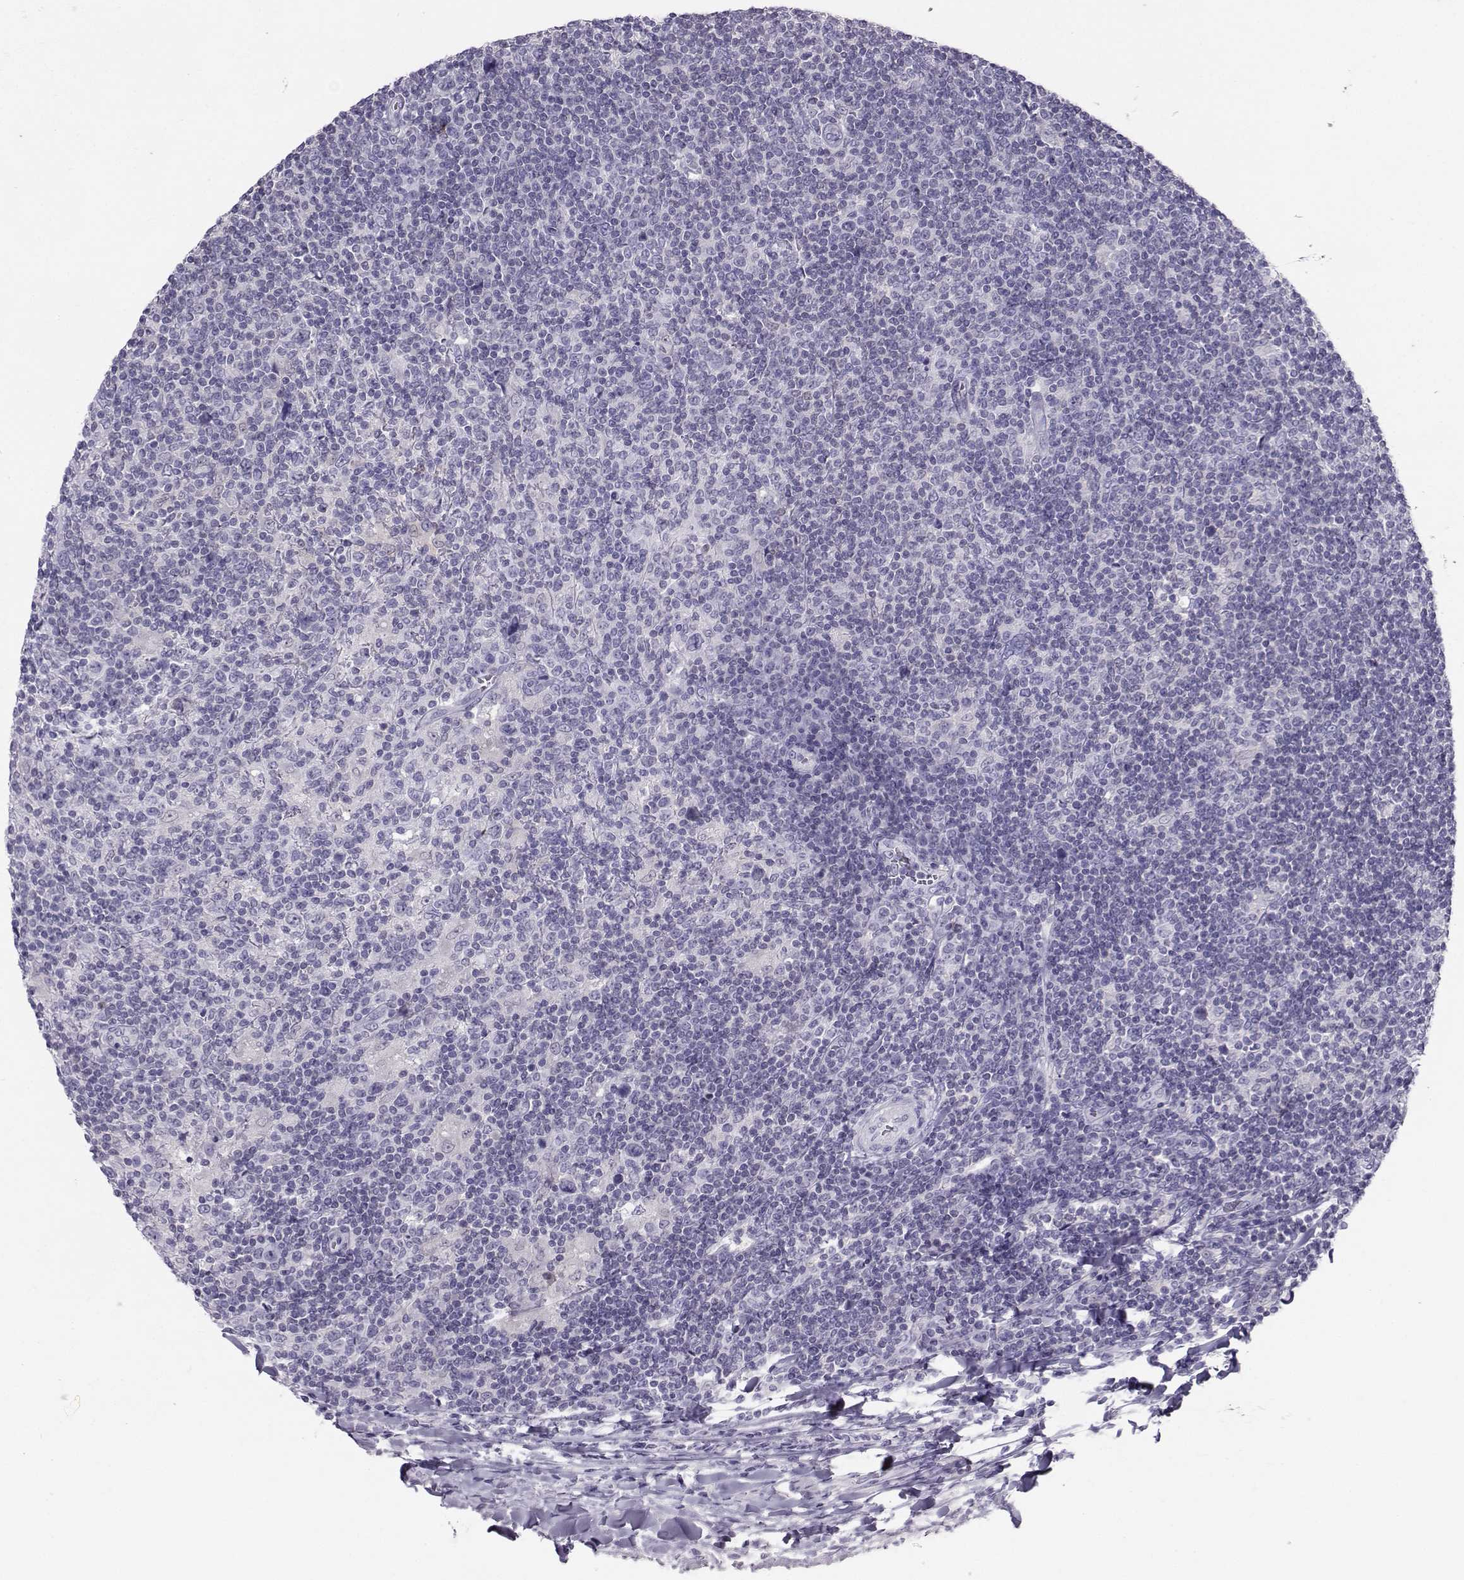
{"staining": {"intensity": "negative", "quantity": "none", "location": "none"}, "tissue": "lymphoma", "cell_type": "Tumor cells", "image_type": "cancer", "snomed": [{"axis": "morphology", "description": "Hodgkin's disease, NOS"}, {"axis": "topography", "description": "Lymph node"}], "caption": "Immunohistochemistry photomicrograph of neoplastic tissue: Hodgkin's disease stained with DAB (3,3'-diaminobenzidine) demonstrates no significant protein expression in tumor cells. Nuclei are stained in blue.", "gene": "PGK1", "patient": {"sex": "male", "age": 40}}